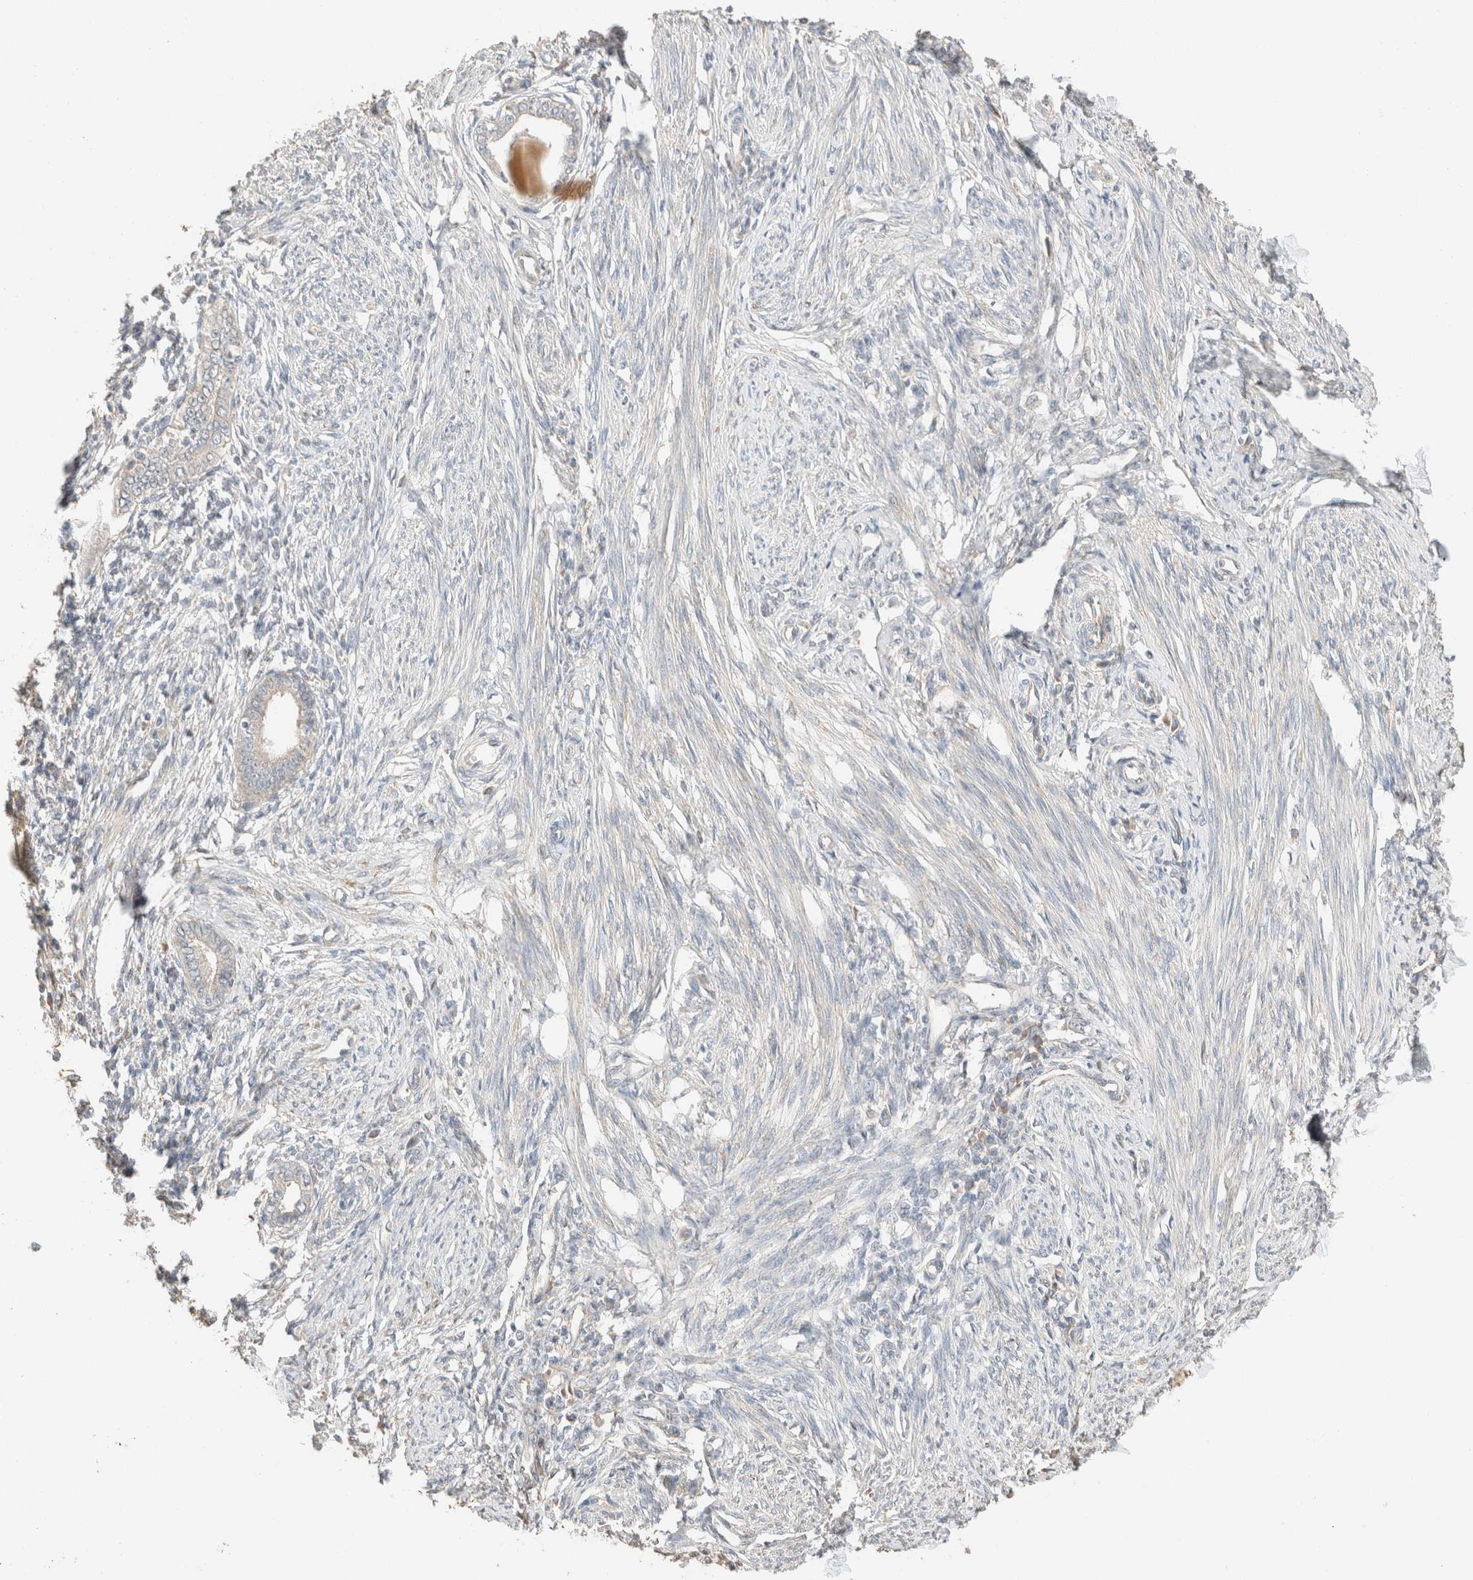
{"staining": {"intensity": "negative", "quantity": "none", "location": "none"}, "tissue": "endometrium", "cell_type": "Cells in endometrial stroma", "image_type": "normal", "snomed": [{"axis": "morphology", "description": "Normal tissue, NOS"}, {"axis": "topography", "description": "Endometrium"}], "caption": "Endometrium stained for a protein using immunohistochemistry reveals no staining cells in endometrial stroma.", "gene": "TUBD1", "patient": {"sex": "female", "age": 56}}